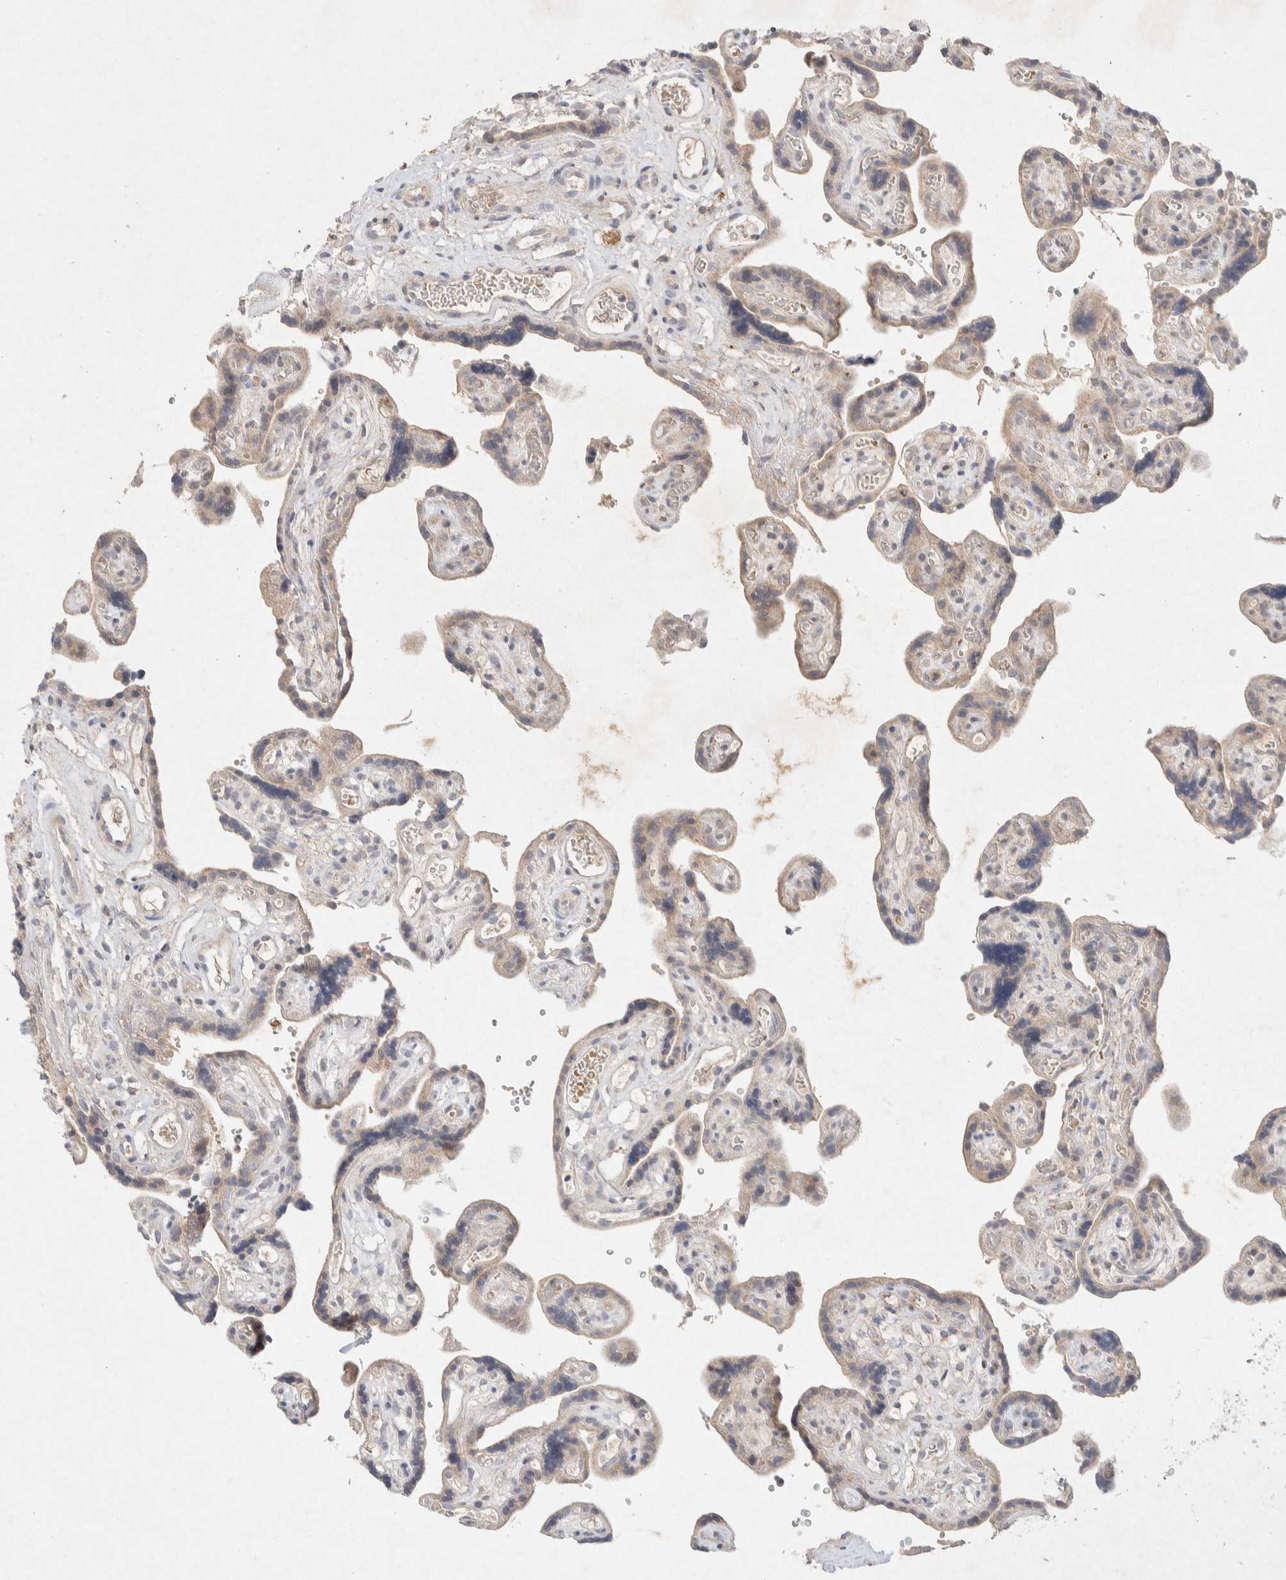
{"staining": {"intensity": "moderate", "quantity": "25%-75%", "location": "cytoplasmic/membranous"}, "tissue": "placenta", "cell_type": "Trophoblastic cells", "image_type": "normal", "snomed": [{"axis": "morphology", "description": "Normal tissue, NOS"}, {"axis": "topography", "description": "Placenta"}], "caption": "A histopathology image showing moderate cytoplasmic/membranous positivity in approximately 25%-75% of trophoblastic cells in normal placenta, as visualized by brown immunohistochemical staining.", "gene": "GNAI1", "patient": {"sex": "female", "age": 30}}